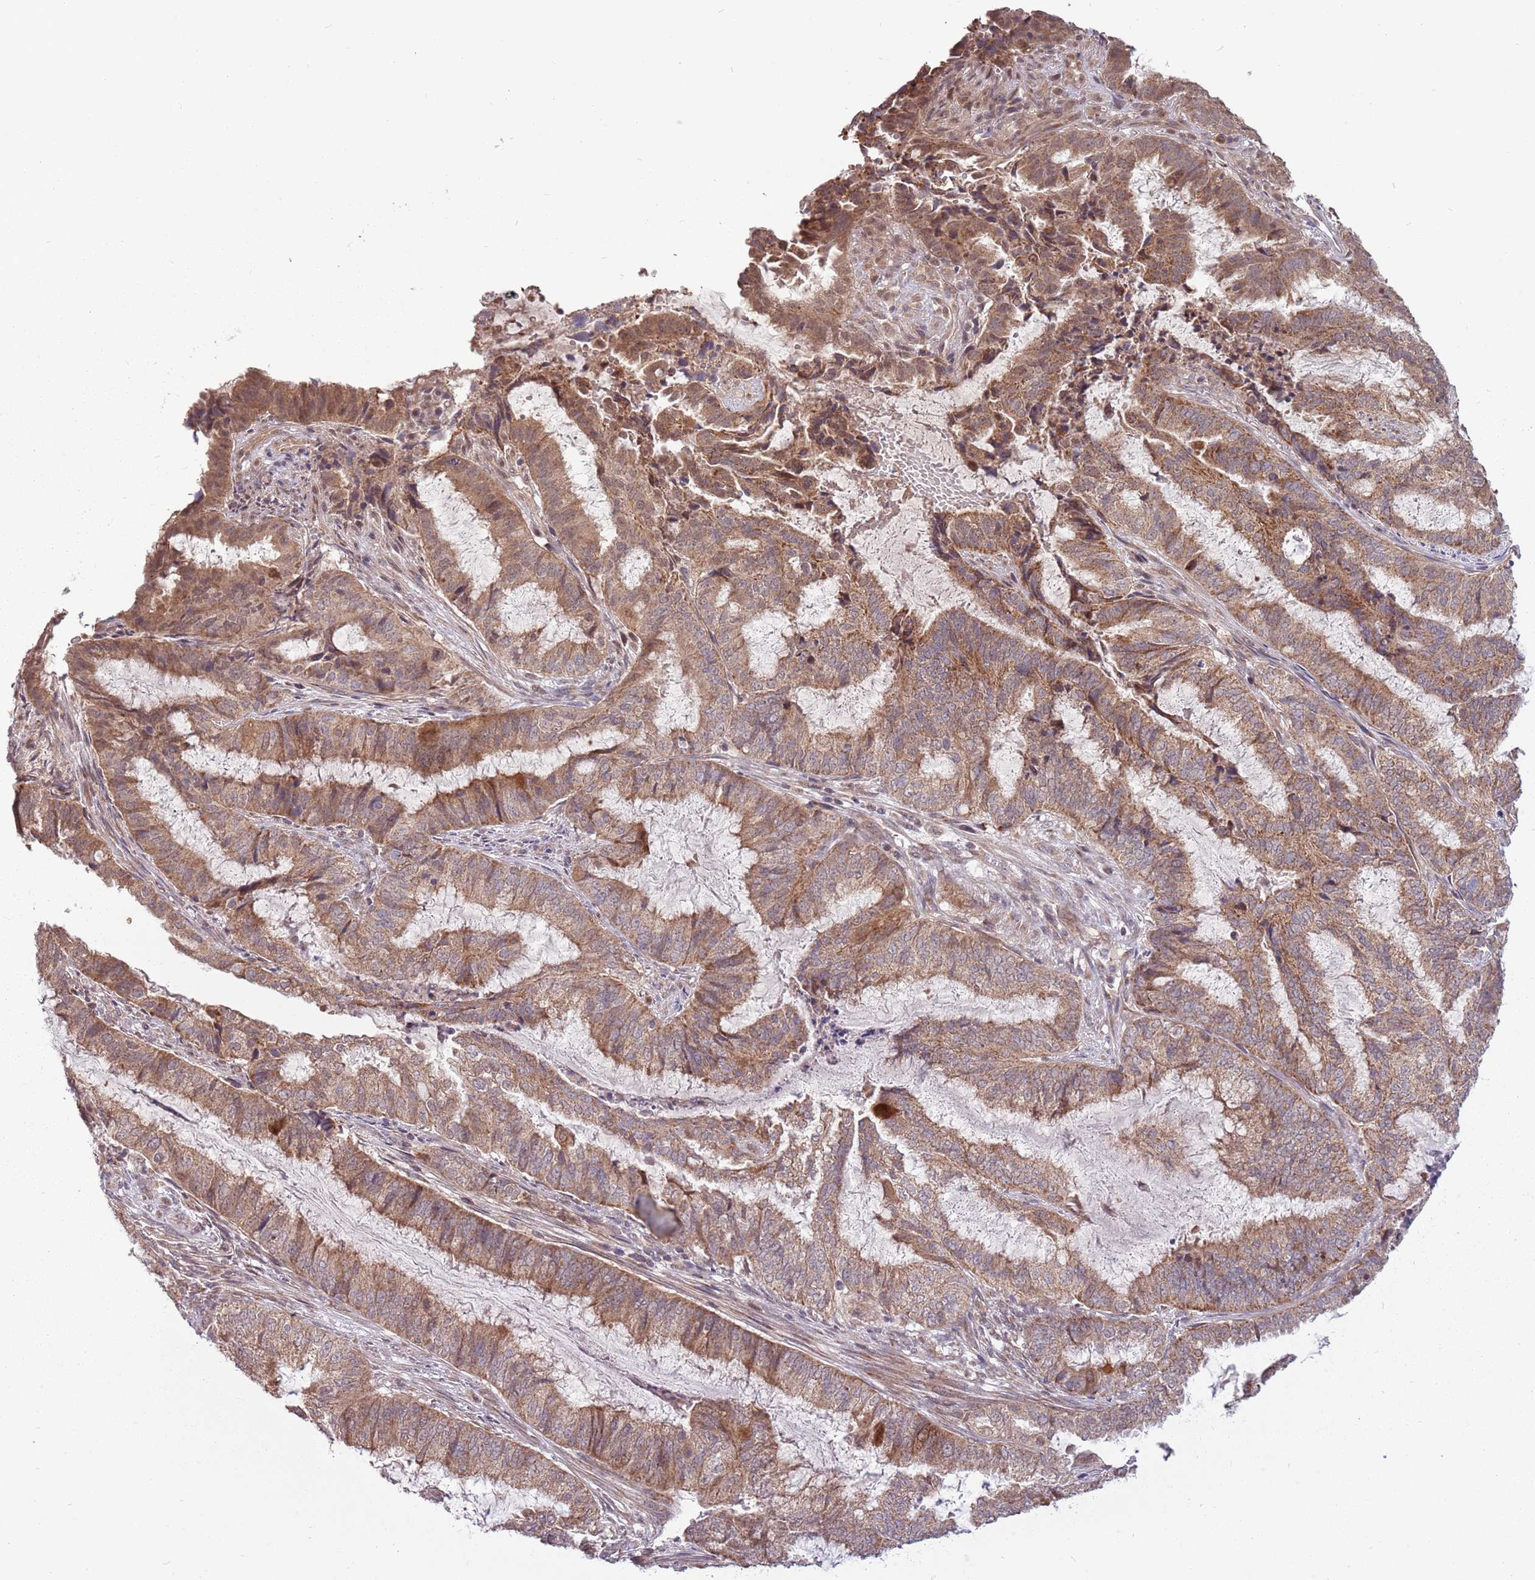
{"staining": {"intensity": "moderate", "quantity": "25%-75%", "location": "cytoplasmic/membranous"}, "tissue": "endometrial cancer", "cell_type": "Tumor cells", "image_type": "cancer", "snomed": [{"axis": "morphology", "description": "Adenocarcinoma, NOS"}, {"axis": "topography", "description": "Endometrium"}], "caption": "A brown stain highlights moderate cytoplasmic/membranous positivity of a protein in human adenocarcinoma (endometrial) tumor cells.", "gene": "RNF181", "patient": {"sex": "female", "age": 51}}